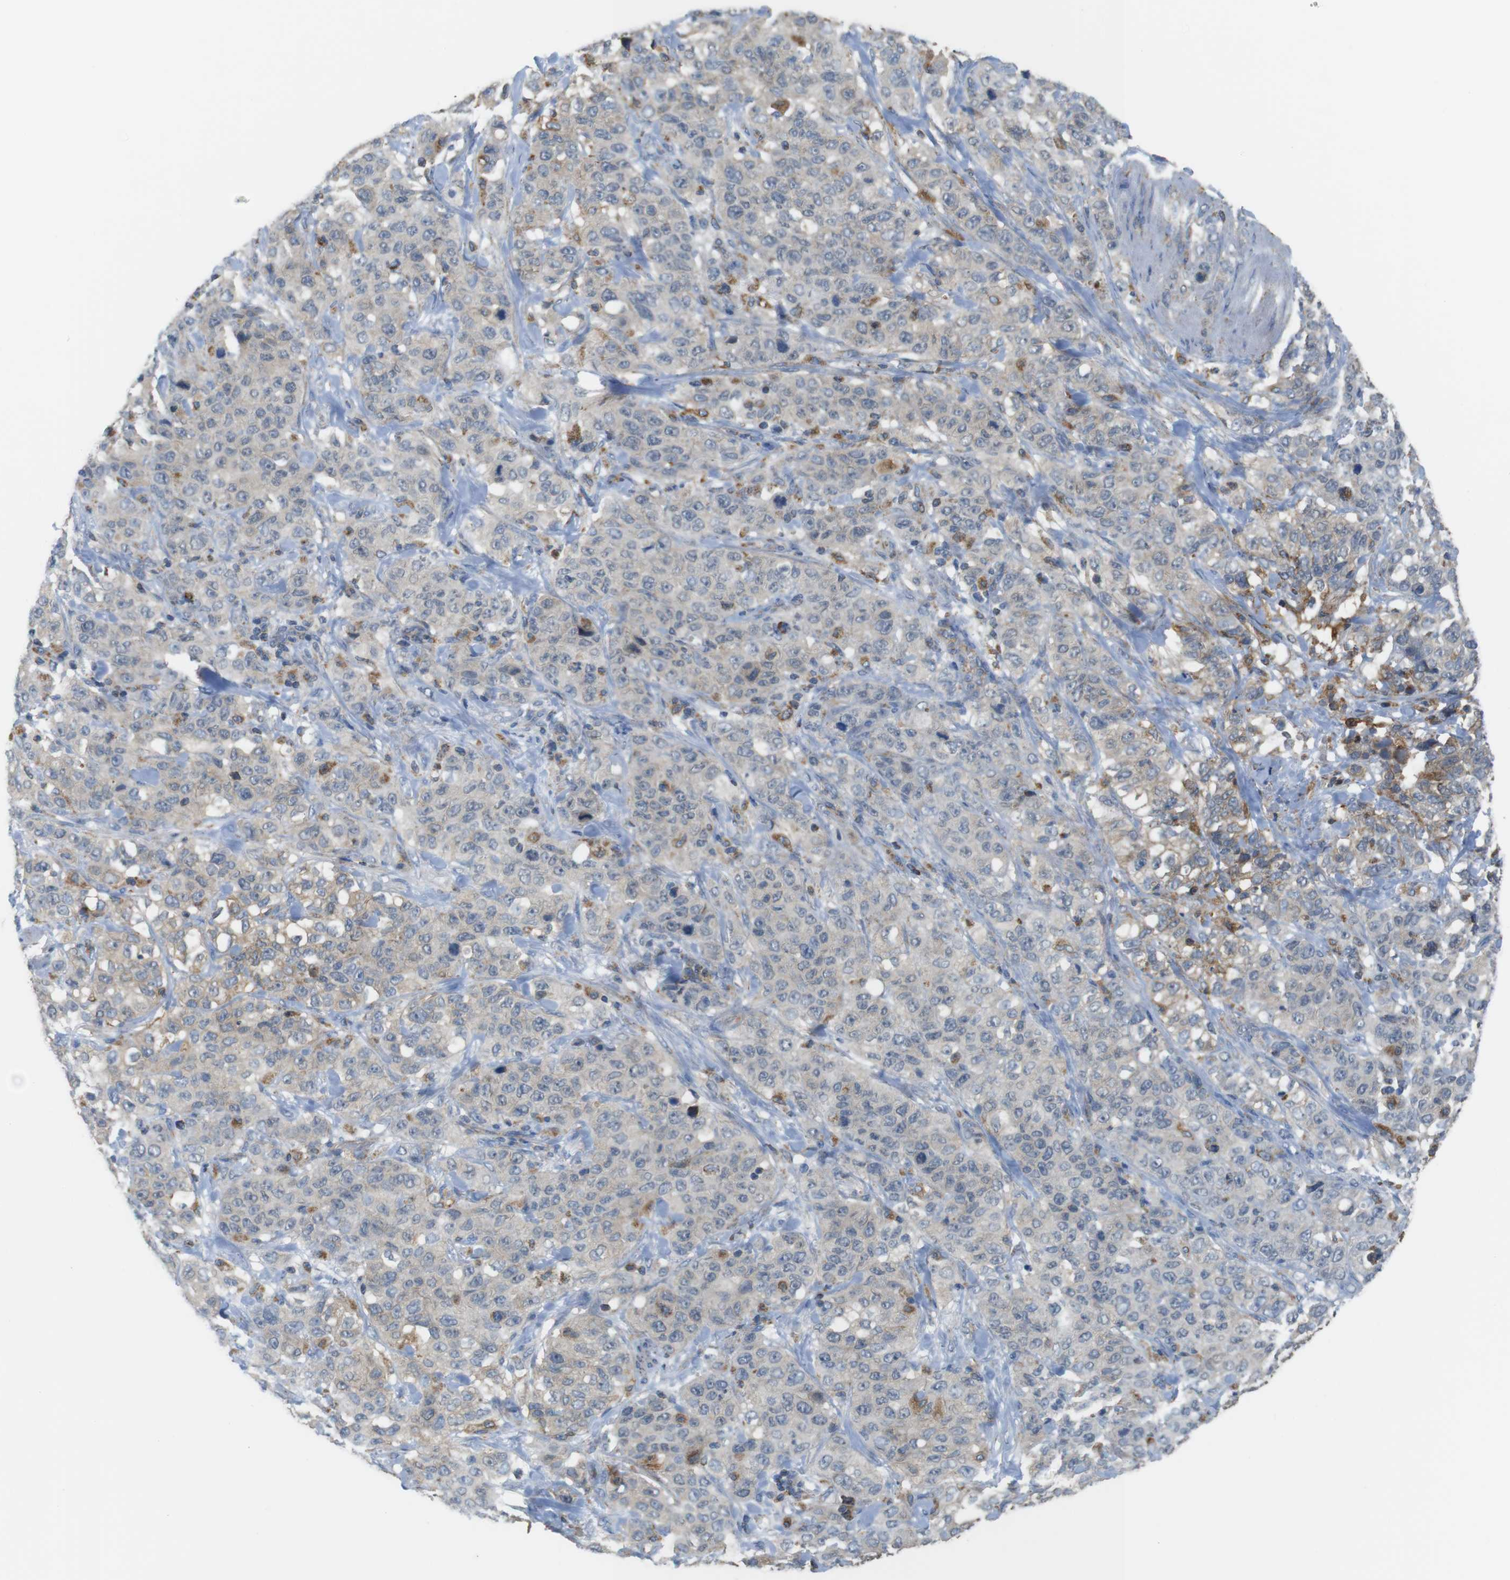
{"staining": {"intensity": "negative", "quantity": "none", "location": "none"}, "tissue": "stomach cancer", "cell_type": "Tumor cells", "image_type": "cancer", "snomed": [{"axis": "morphology", "description": "Adenocarcinoma, NOS"}, {"axis": "topography", "description": "Stomach"}], "caption": "Human stomach adenocarcinoma stained for a protein using immunohistochemistry (IHC) displays no expression in tumor cells.", "gene": "GRIK2", "patient": {"sex": "male", "age": 48}}